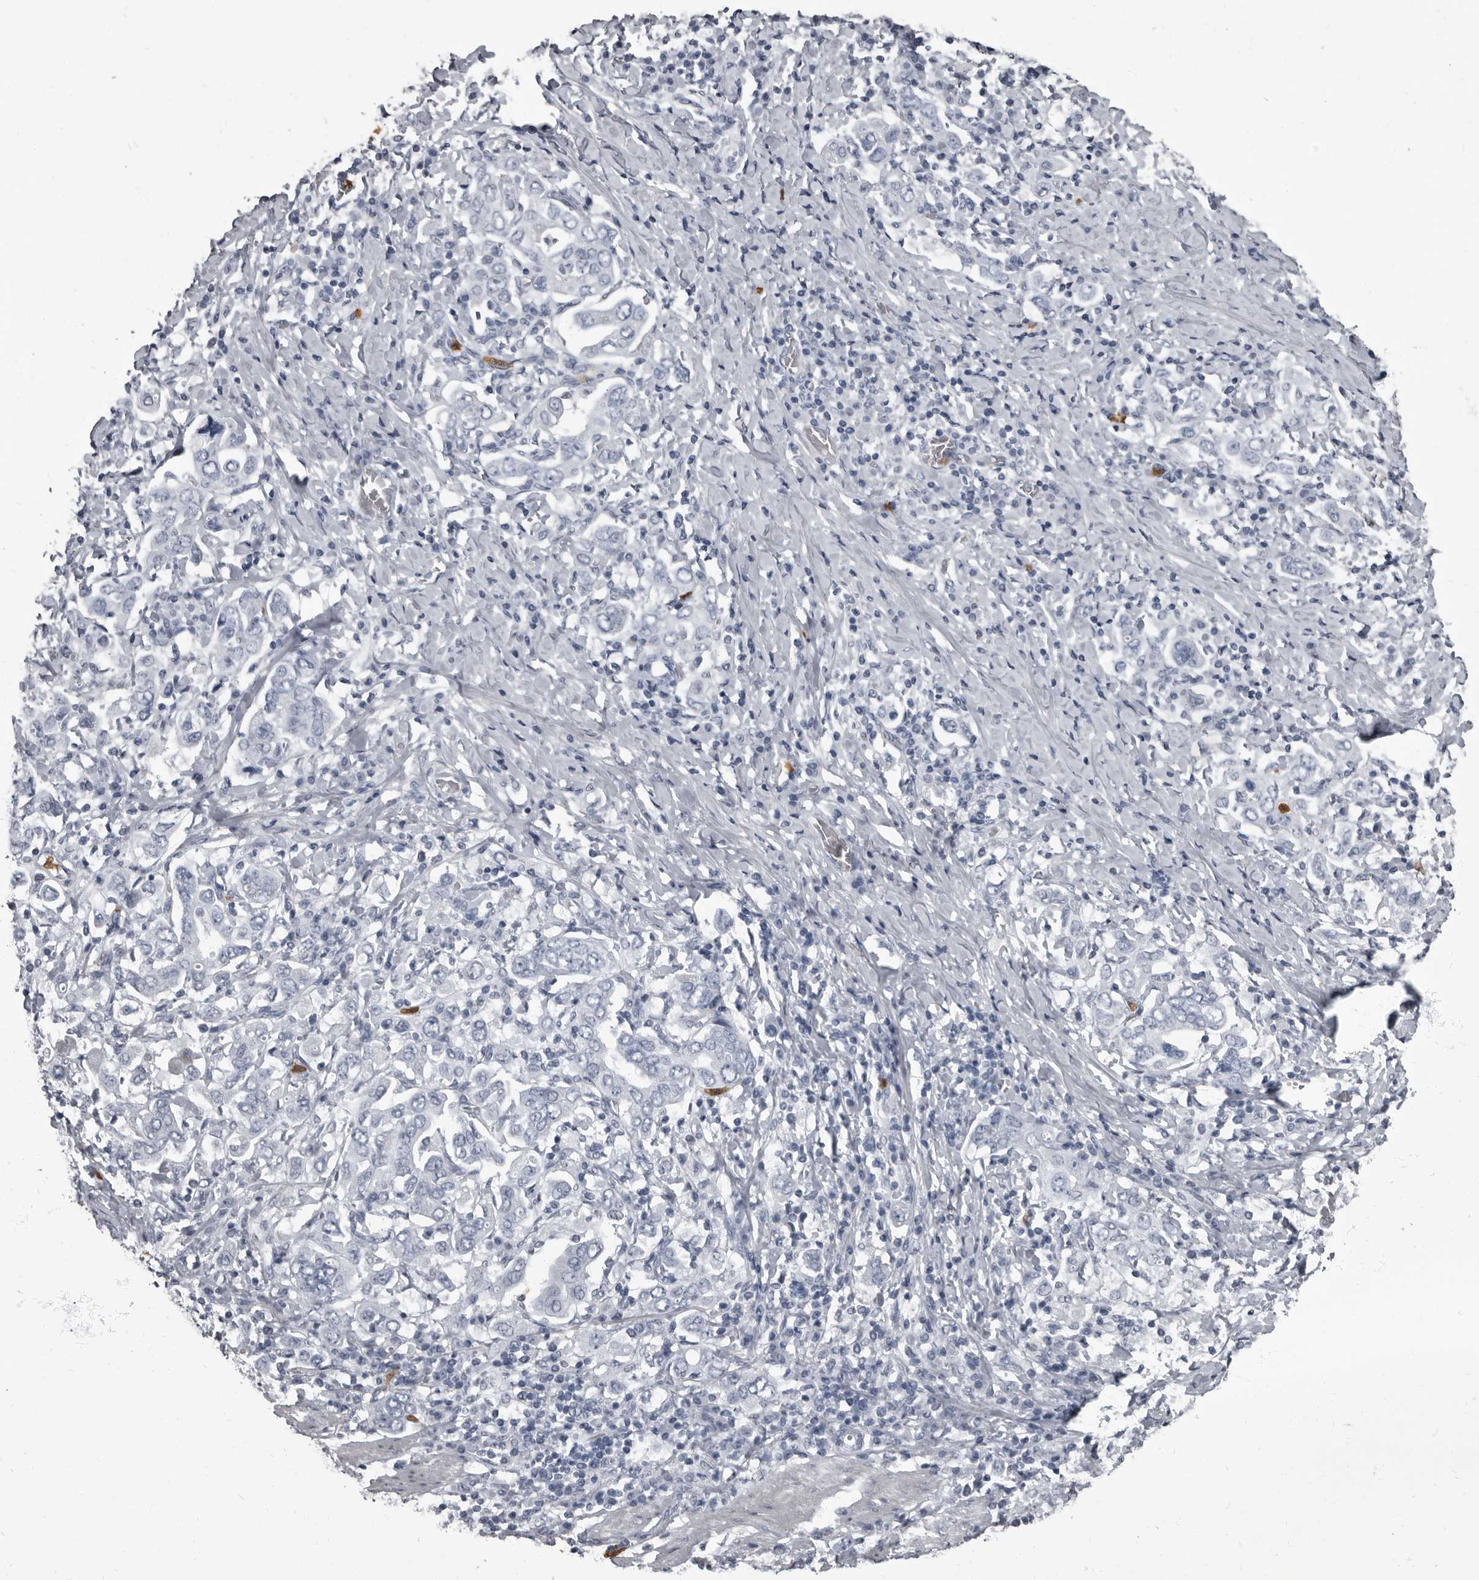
{"staining": {"intensity": "negative", "quantity": "none", "location": "none"}, "tissue": "stomach cancer", "cell_type": "Tumor cells", "image_type": "cancer", "snomed": [{"axis": "morphology", "description": "Adenocarcinoma, NOS"}, {"axis": "topography", "description": "Stomach, upper"}], "caption": "Human adenocarcinoma (stomach) stained for a protein using immunohistochemistry (IHC) reveals no staining in tumor cells.", "gene": "TPD52L1", "patient": {"sex": "male", "age": 62}}